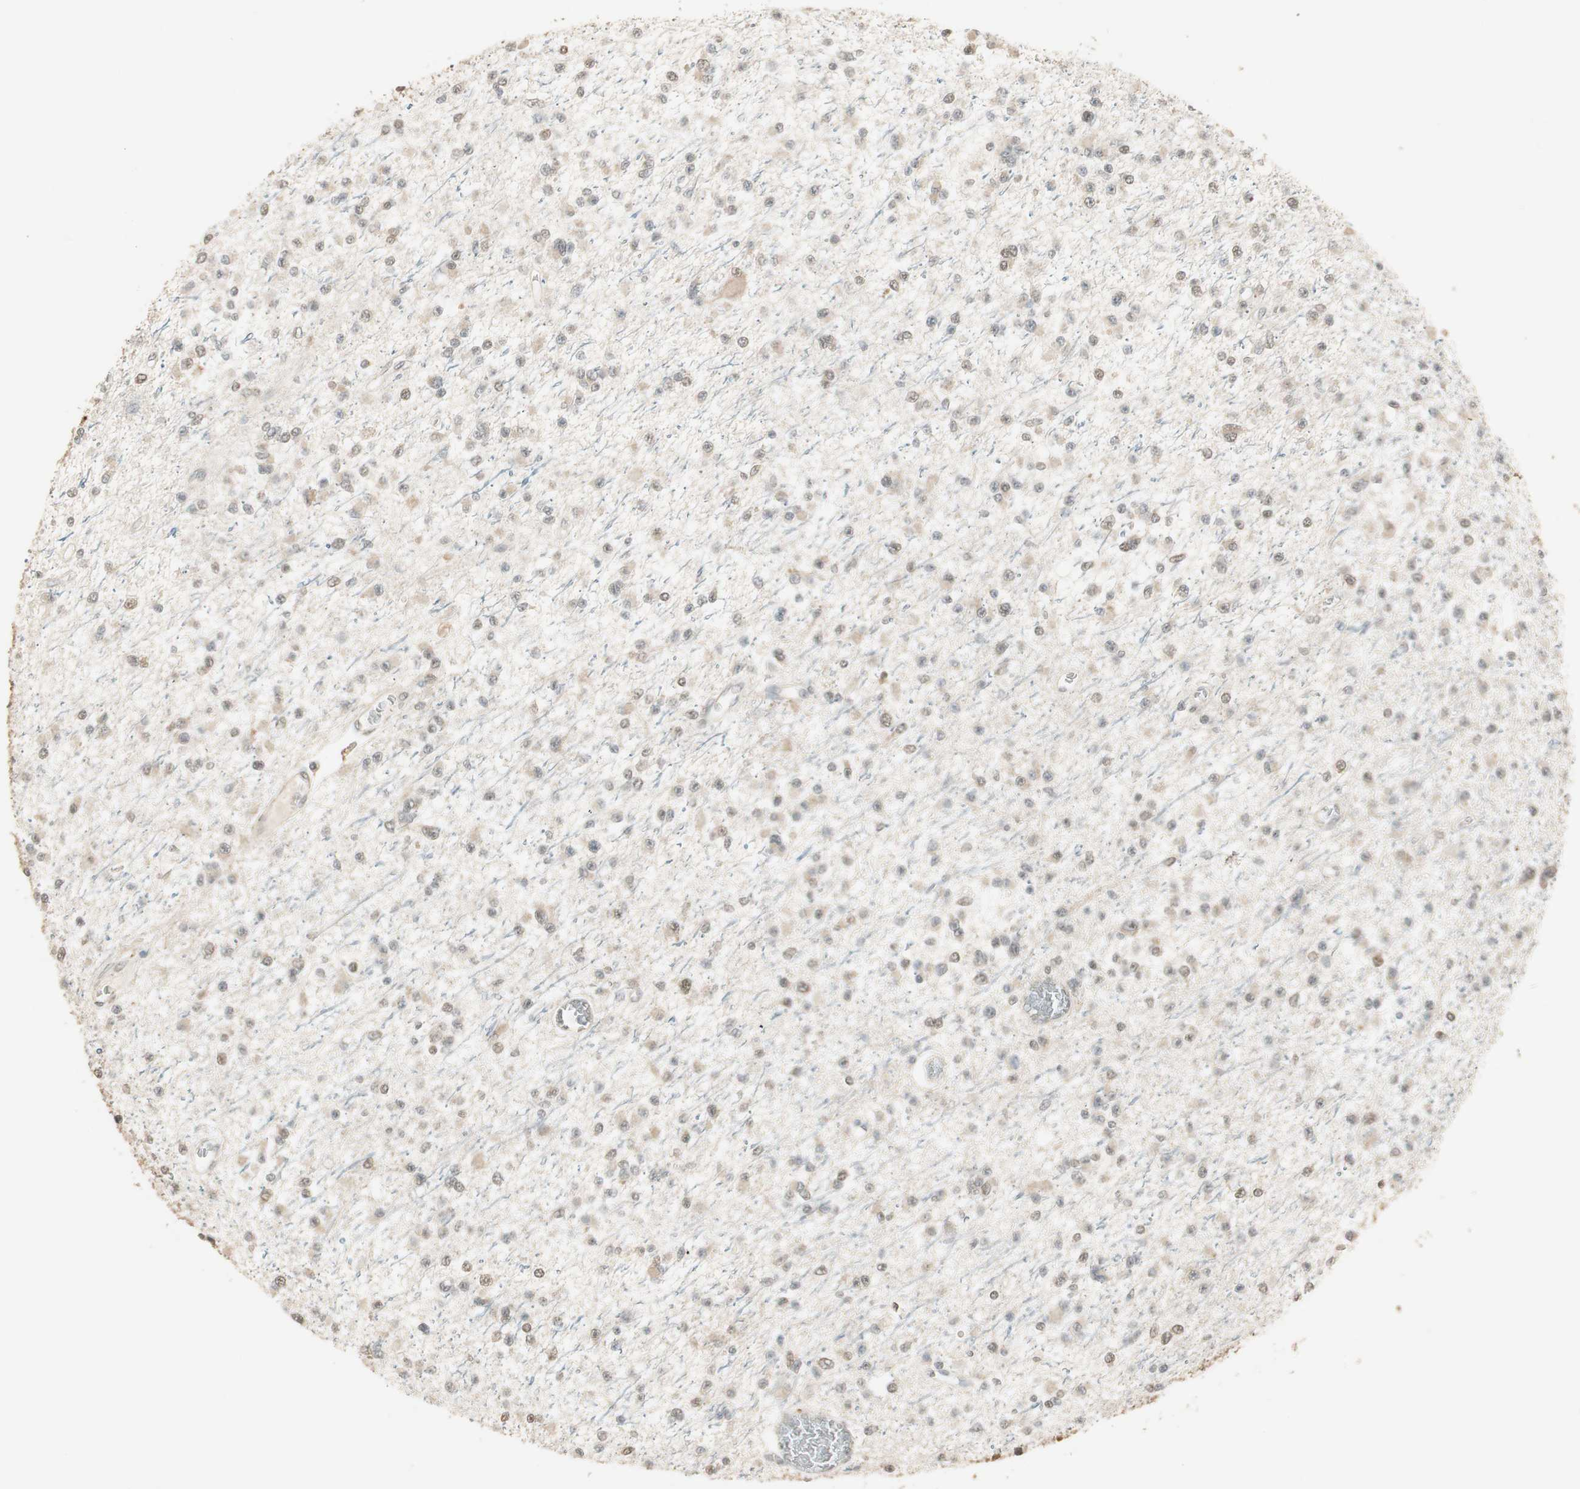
{"staining": {"intensity": "weak", "quantity": "25%-75%", "location": "cytoplasmic/membranous,nuclear"}, "tissue": "glioma", "cell_type": "Tumor cells", "image_type": "cancer", "snomed": [{"axis": "morphology", "description": "Glioma, malignant, Low grade"}, {"axis": "topography", "description": "Brain"}], "caption": "Weak cytoplasmic/membranous and nuclear protein positivity is appreciated in about 25%-75% of tumor cells in glioma. (Stains: DAB in brown, nuclei in blue, Microscopy: brightfield microscopy at high magnification).", "gene": "USP5", "patient": {"sex": "female", "age": 22}}